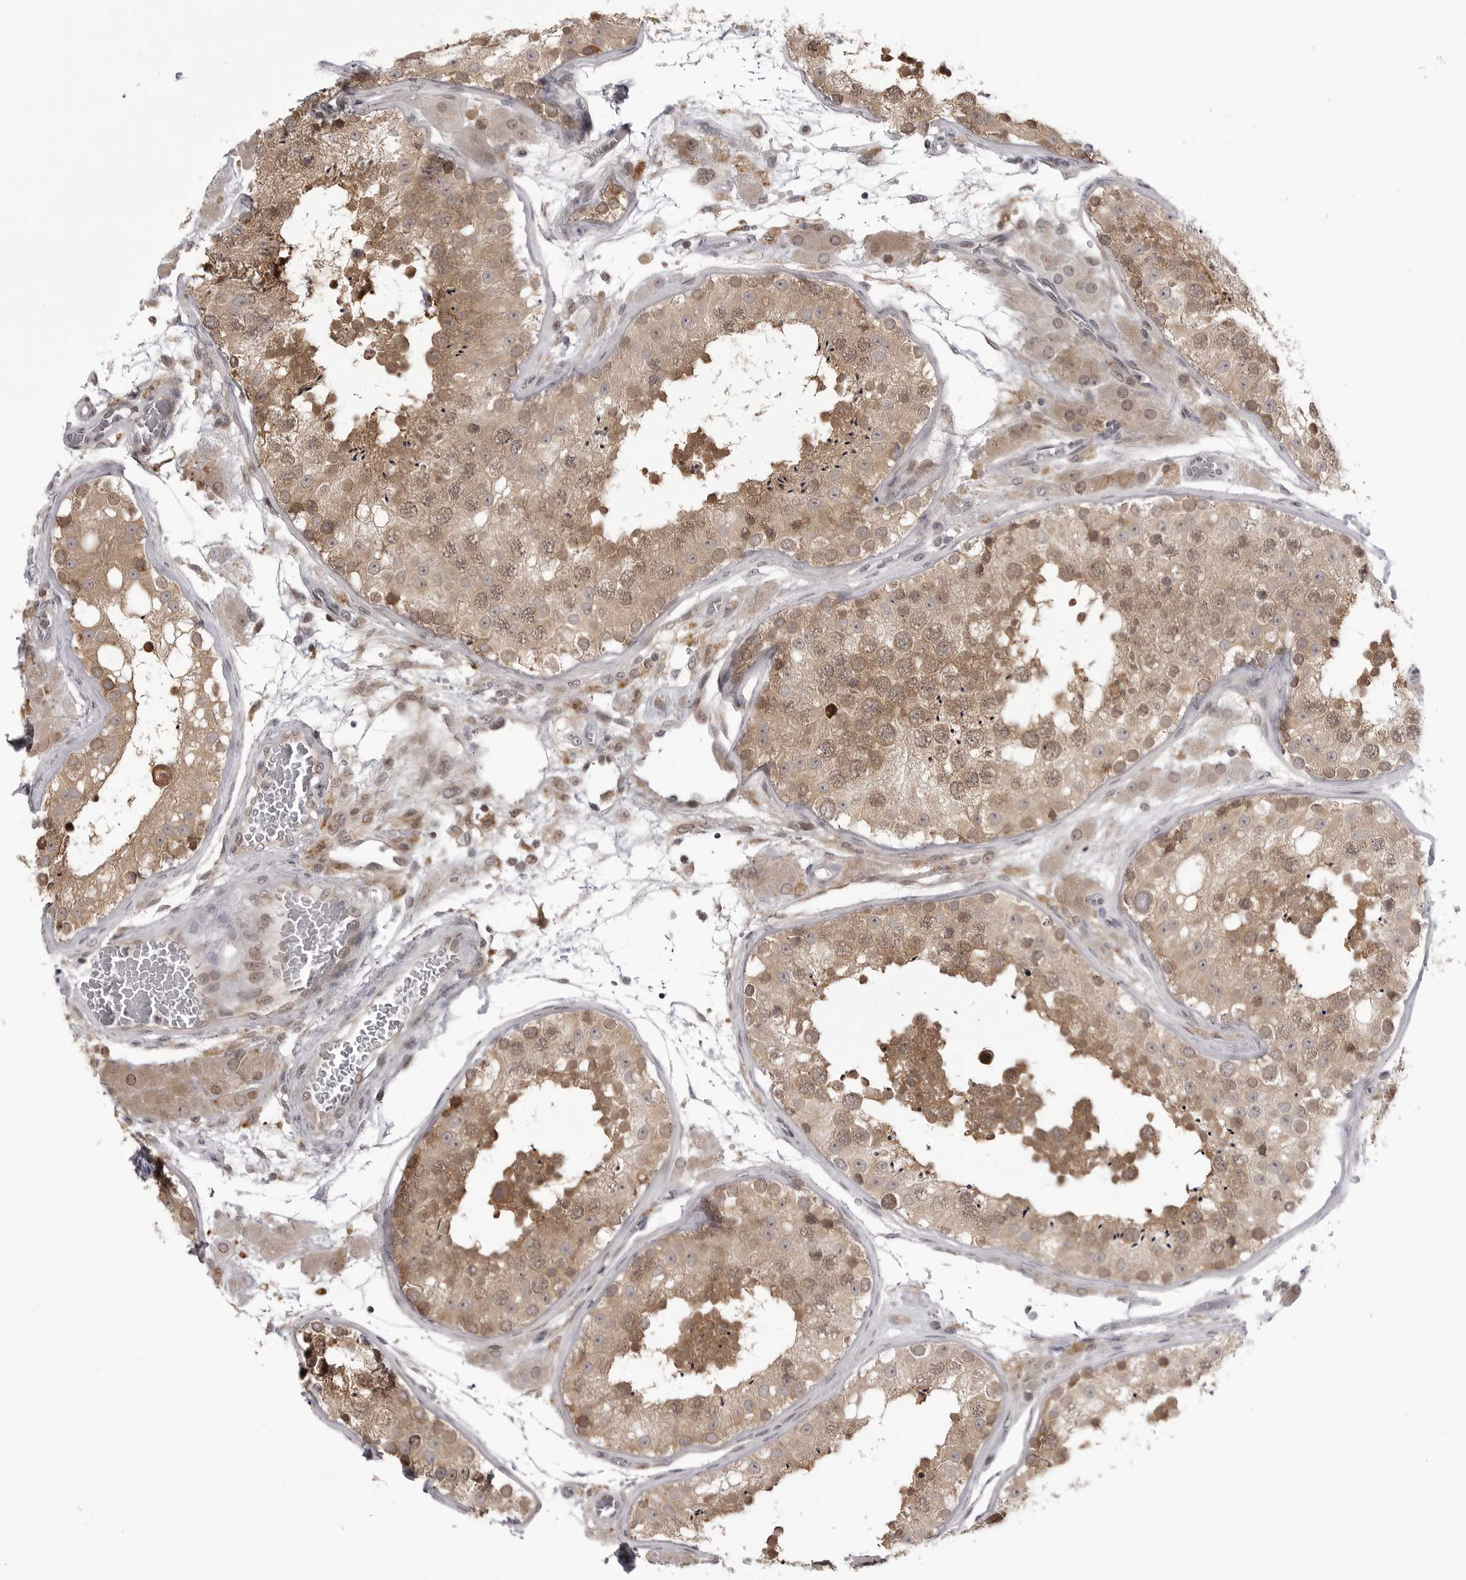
{"staining": {"intensity": "moderate", "quantity": ">75%", "location": "cytoplasmic/membranous"}, "tissue": "testis", "cell_type": "Cells in seminiferous ducts", "image_type": "normal", "snomed": [{"axis": "morphology", "description": "Normal tissue, NOS"}, {"axis": "topography", "description": "Testis"}], "caption": "Protein expression analysis of benign testis displays moderate cytoplasmic/membranous positivity in about >75% of cells in seminiferous ducts. The protein is stained brown, and the nuclei are stained in blue (DAB (3,3'-diaminobenzidine) IHC with brightfield microscopy, high magnification).", "gene": "PTK2B", "patient": {"sex": "male", "age": 26}}